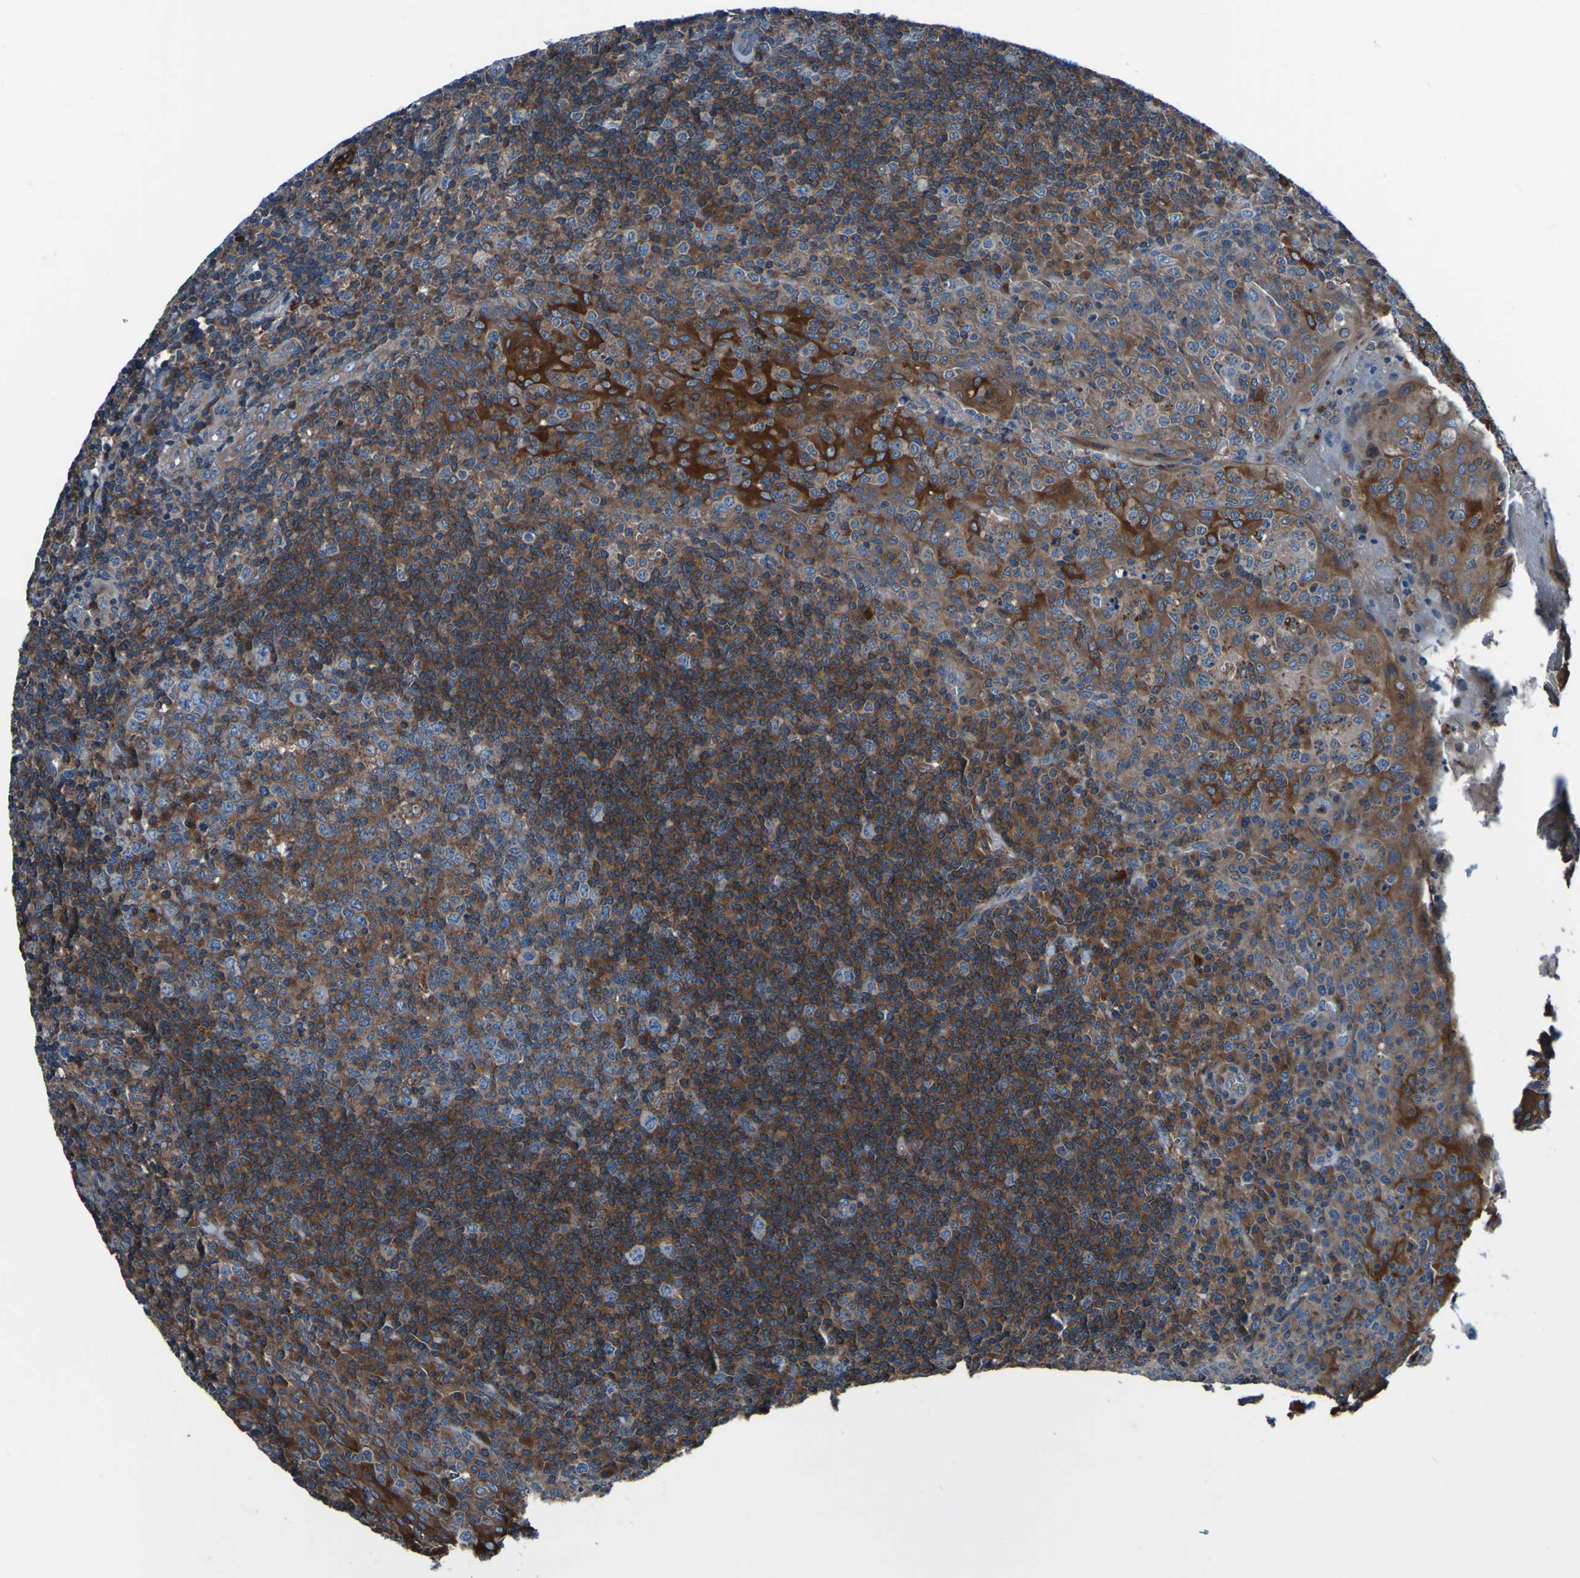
{"staining": {"intensity": "moderate", "quantity": "25%-75%", "location": "cytoplasmic/membranous"}, "tissue": "tonsil", "cell_type": "Germinal center cells", "image_type": "normal", "snomed": [{"axis": "morphology", "description": "Normal tissue, NOS"}, {"axis": "topography", "description": "Tonsil"}], "caption": "A high-resolution micrograph shows IHC staining of benign tonsil, which exhibits moderate cytoplasmic/membranous expression in approximately 25%-75% of germinal center cells. The staining was performed using DAB, with brown indicating positive protein expression. Nuclei are stained blue with hematoxylin.", "gene": "RAB5B", "patient": {"sex": "male", "age": 17}}